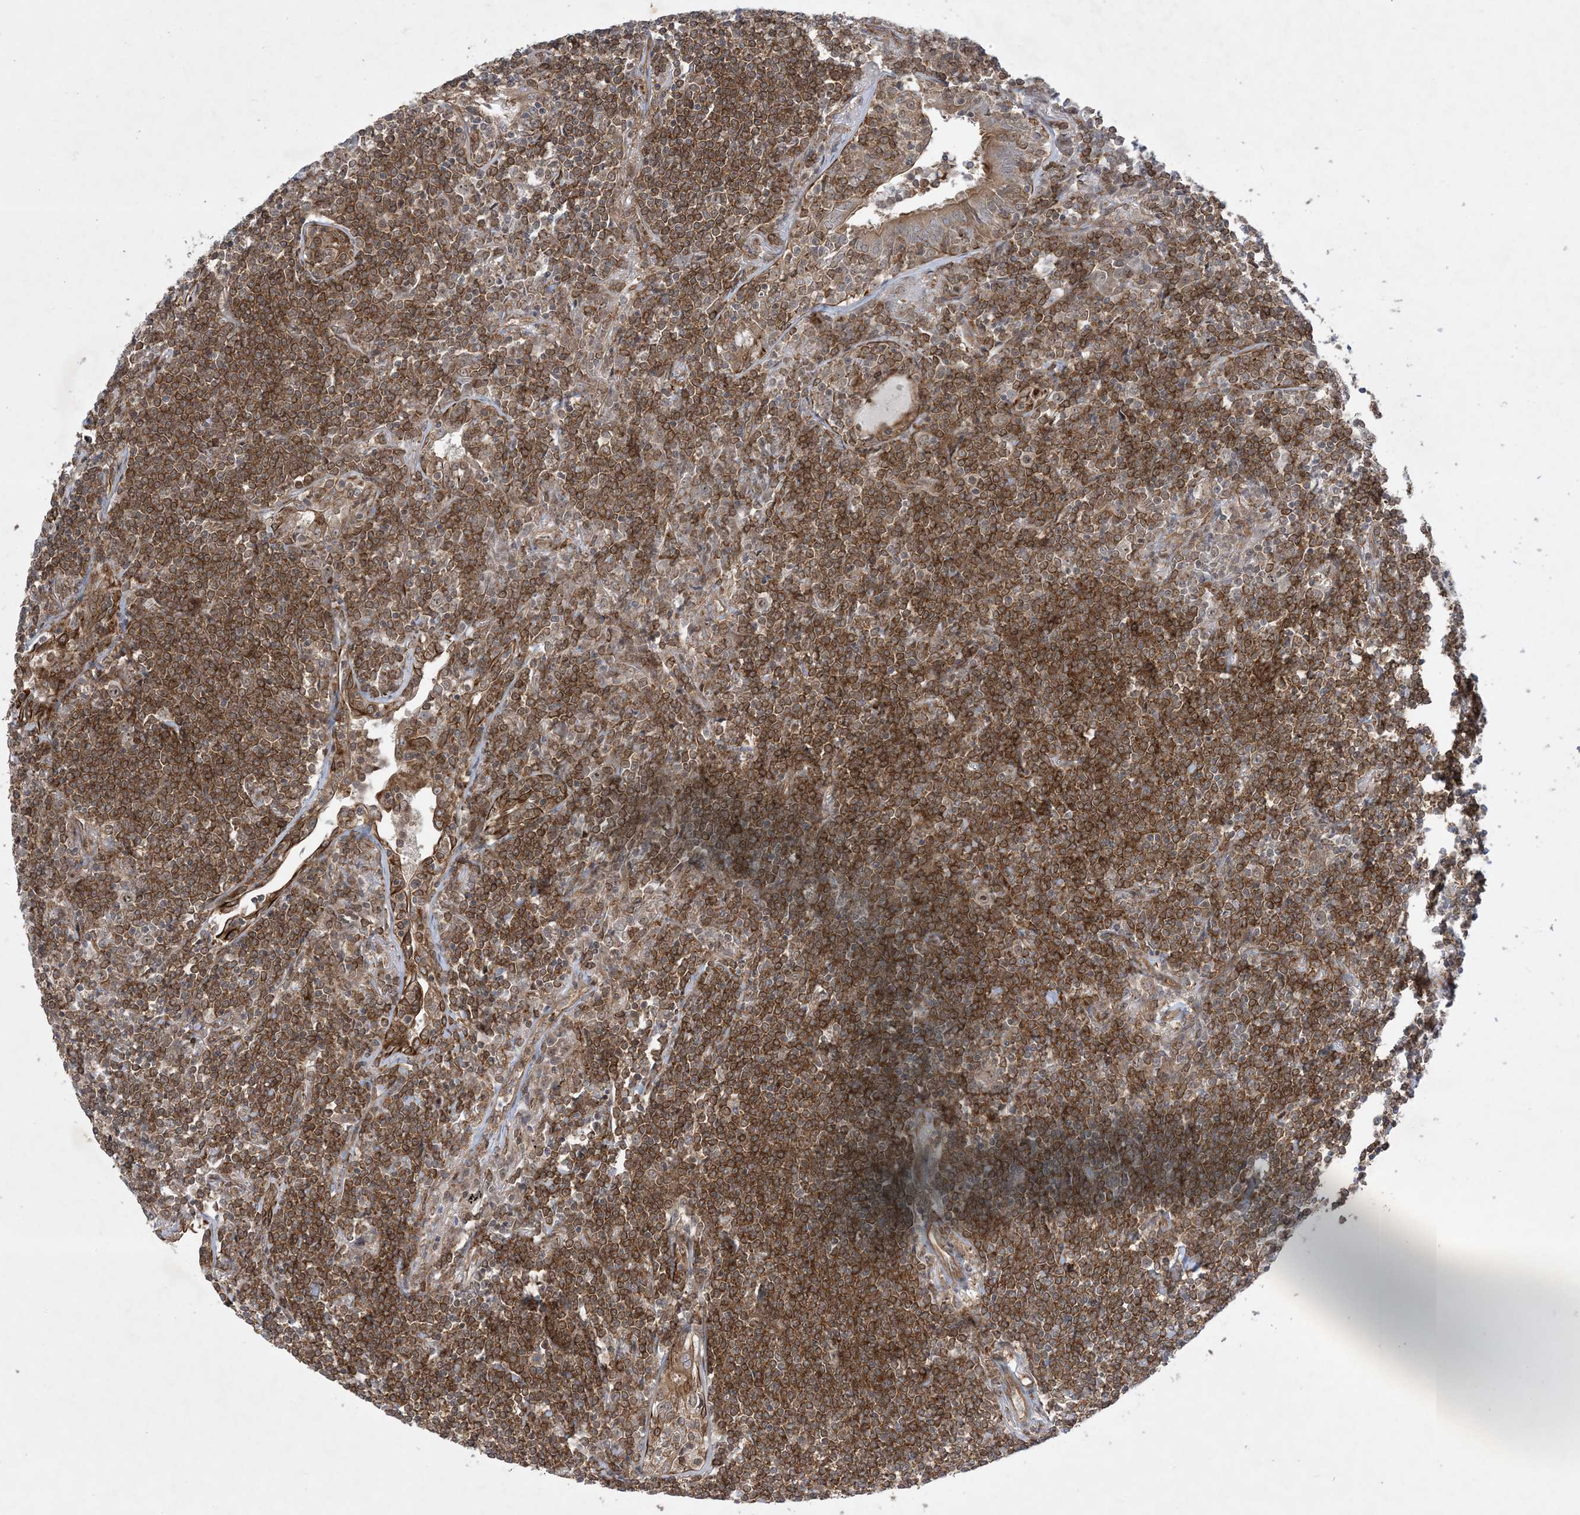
{"staining": {"intensity": "strong", "quantity": ">75%", "location": "cytoplasmic/membranous"}, "tissue": "lymphoma", "cell_type": "Tumor cells", "image_type": "cancer", "snomed": [{"axis": "morphology", "description": "Malignant lymphoma, non-Hodgkin's type, Low grade"}, {"axis": "topography", "description": "Lung"}], "caption": "Immunohistochemical staining of lymphoma reveals strong cytoplasmic/membranous protein expression in approximately >75% of tumor cells.", "gene": "SOGA3", "patient": {"sex": "female", "age": 71}}